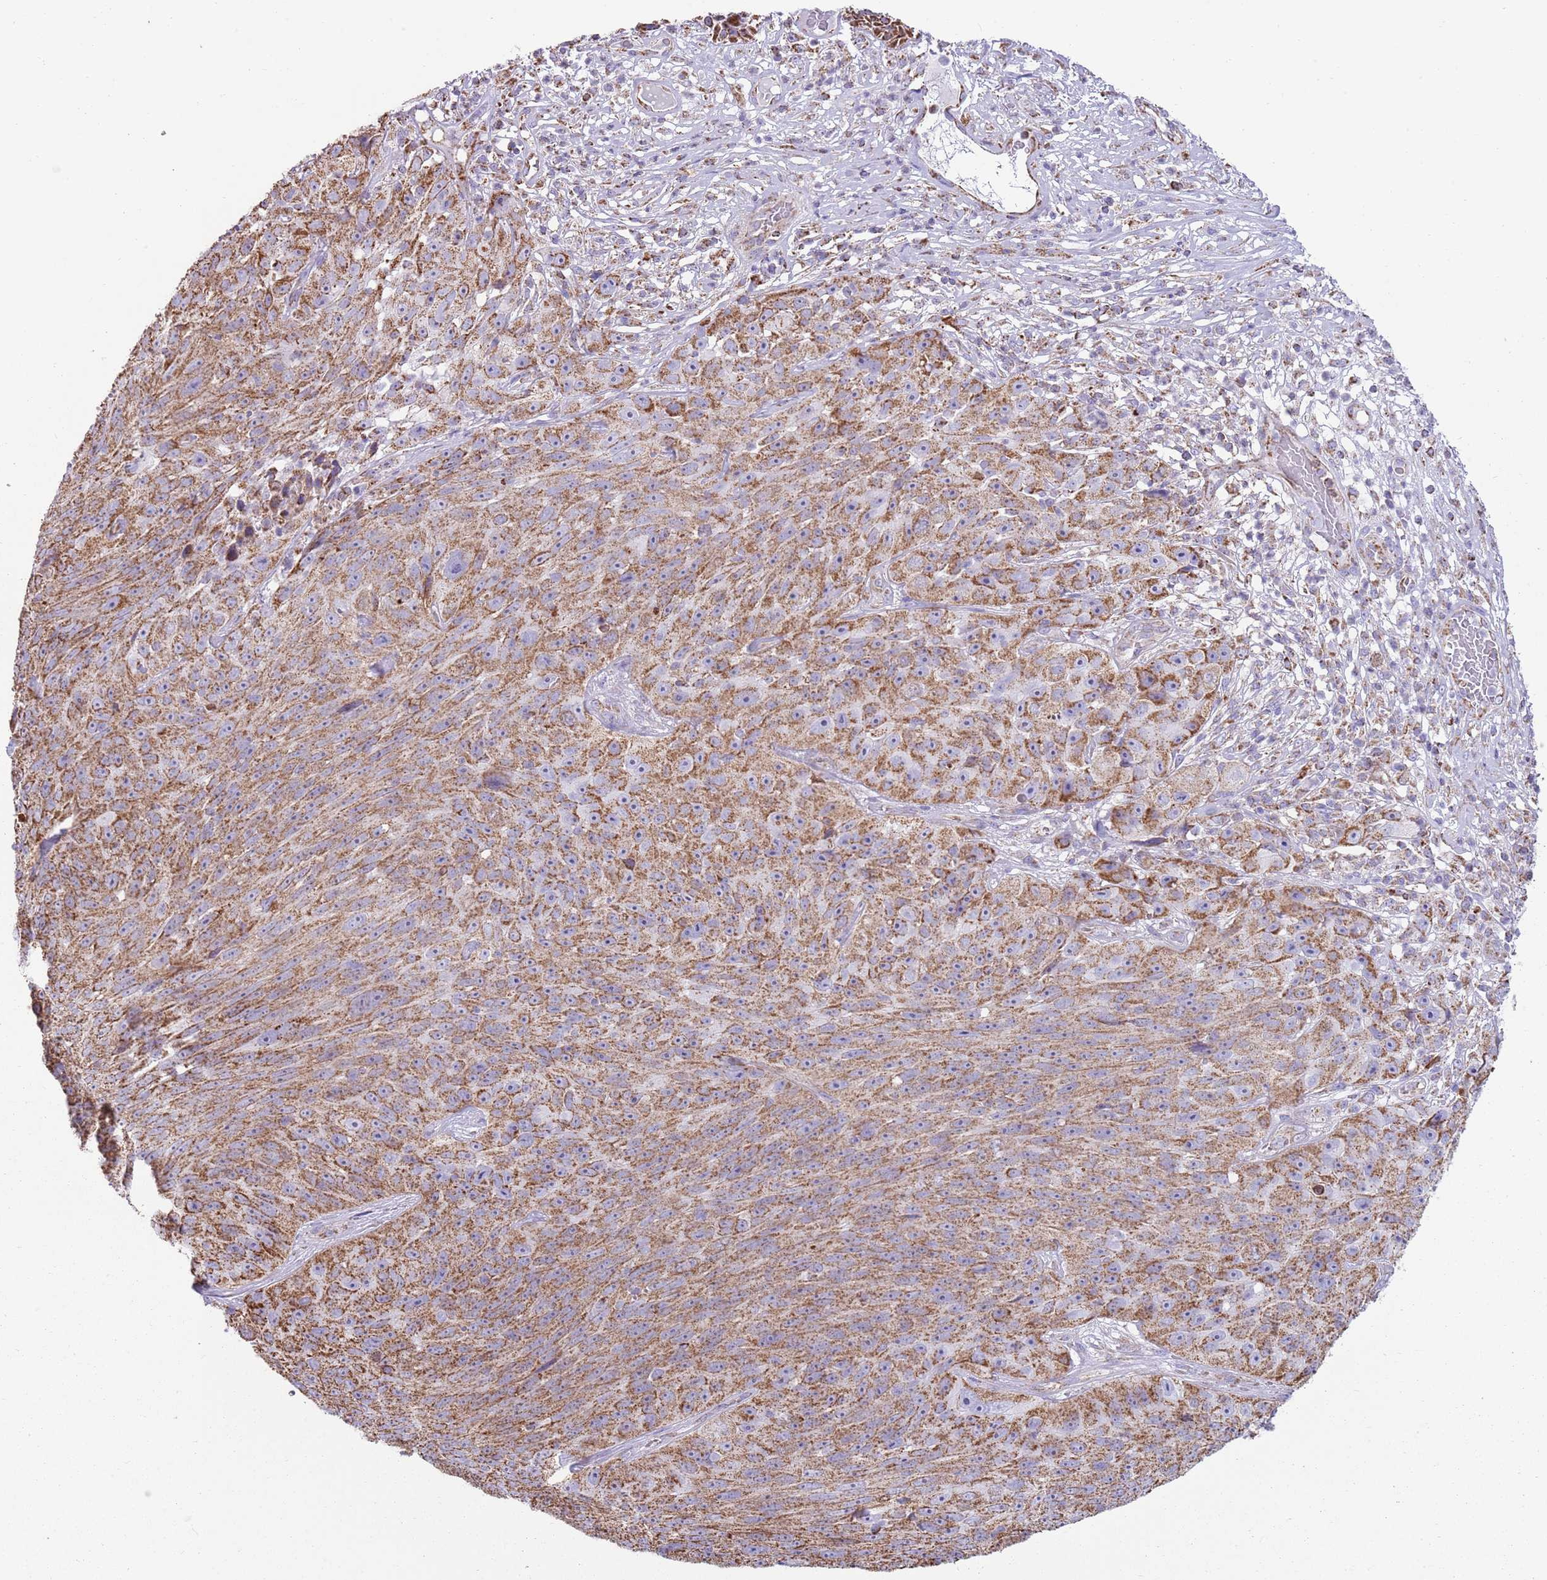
{"staining": {"intensity": "strong", "quantity": ">75%", "location": "cytoplasmic/membranous"}, "tissue": "skin cancer", "cell_type": "Tumor cells", "image_type": "cancer", "snomed": [{"axis": "morphology", "description": "Squamous cell carcinoma, NOS"}, {"axis": "topography", "description": "Skin"}], "caption": "This photomicrograph reveals IHC staining of skin cancer (squamous cell carcinoma), with high strong cytoplasmic/membranous expression in approximately >75% of tumor cells.", "gene": "TTLL1", "patient": {"sex": "female", "age": 87}}